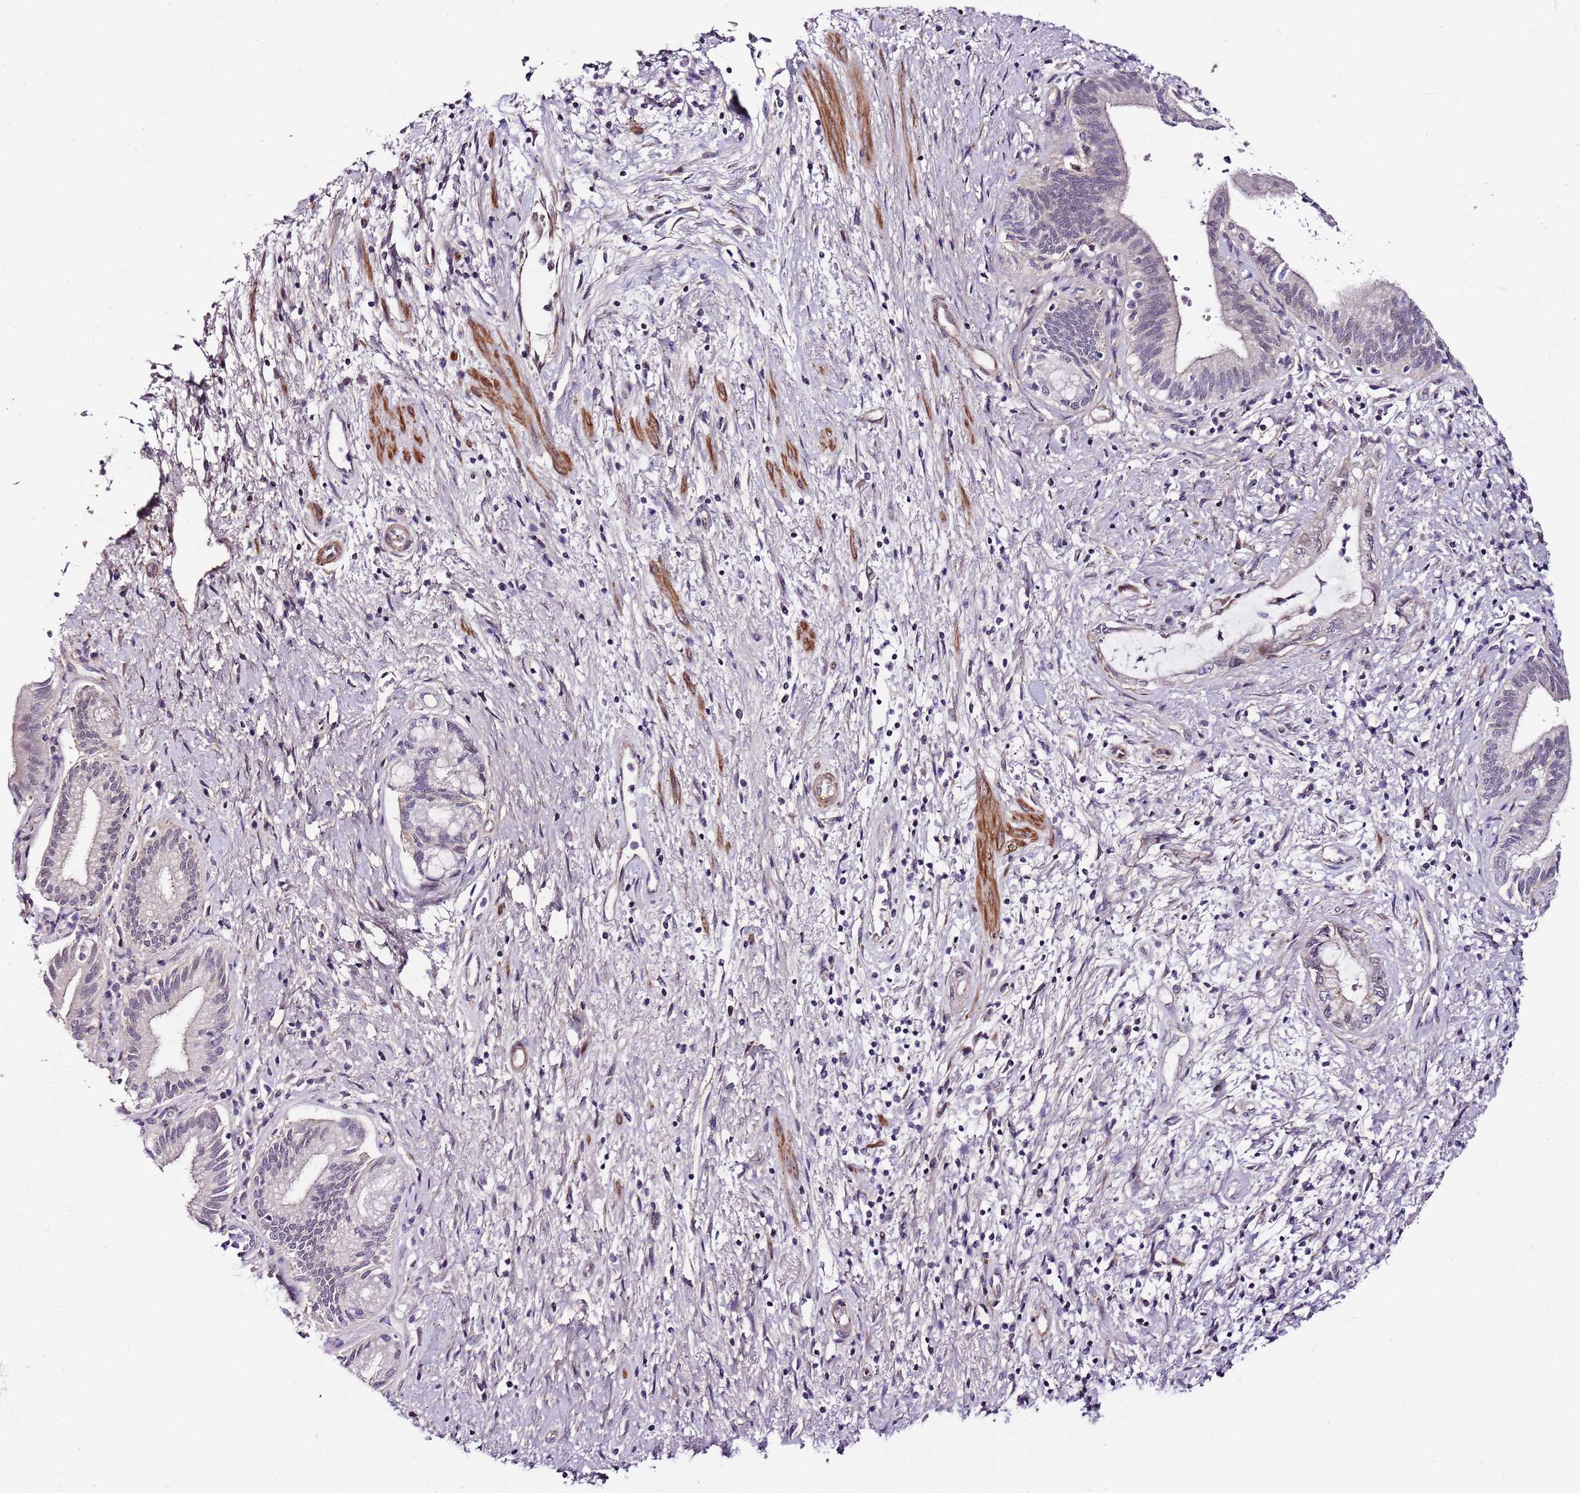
{"staining": {"intensity": "negative", "quantity": "none", "location": "none"}, "tissue": "pancreatic cancer", "cell_type": "Tumor cells", "image_type": "cancer", "snomed": [{"axis": "morphology", "description": "Adenocarcinoma, NOS"}, {"axis": "topography", "description": "Pancreas"}], "caption": "The photomicrograph displays no staining of tumor cells in adenocarcinoma (pancreatic).", "gene": "POLE3", "patient": {"sex": "female", "age": 73}}